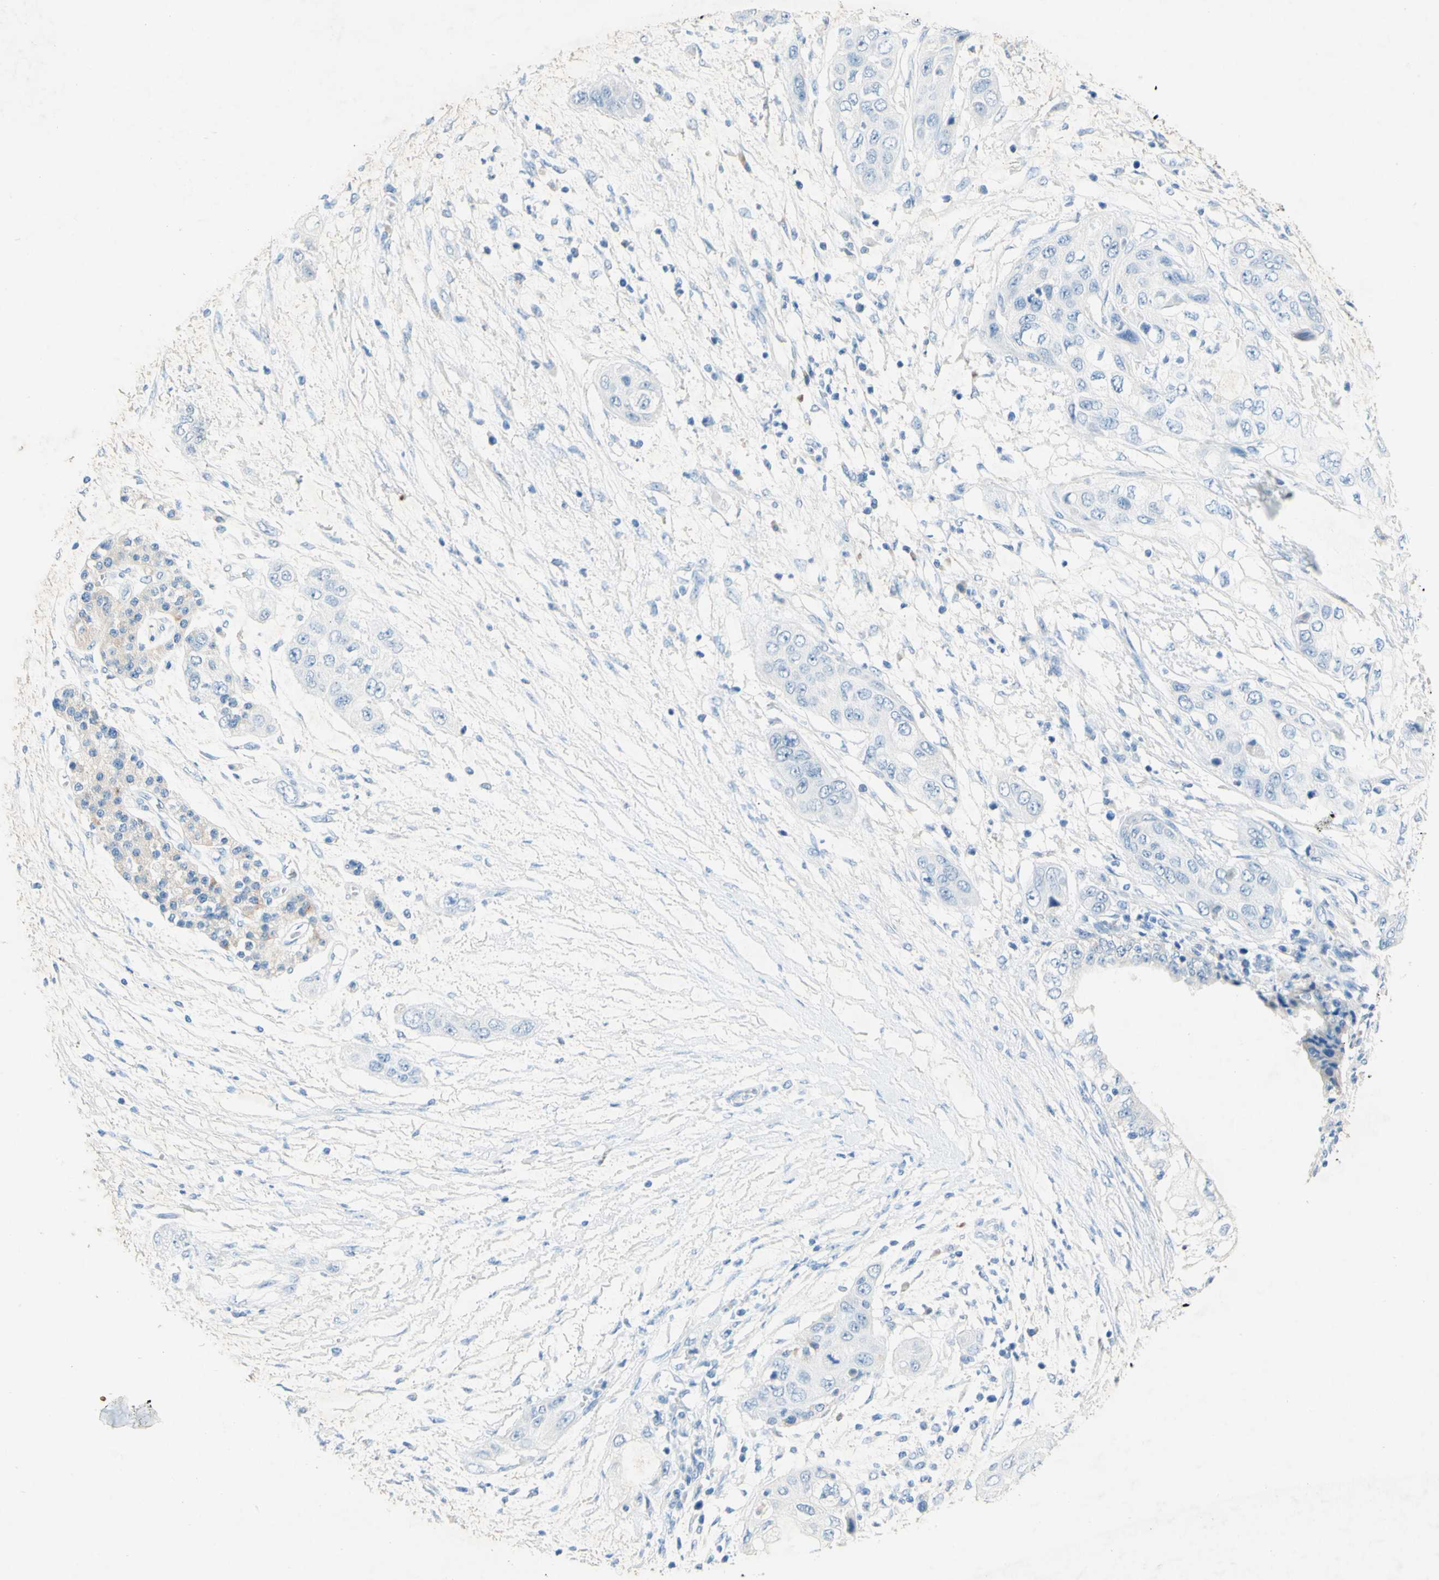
{"staining": {"intensity": "negative", "quantity": "none", "location": "none"}, "tissue": "pancreatic cancer", "cell_type": "Tumor cells", "image_type": "cancer", "snomed": [{"axis": "morphology", "description": "Adenocarcinoma, NOS"}, {"axis": "topography", "description": "Pancreas"}], "caption": "Immunohistochemistry micrograph of human pancreatic cancer stained for a protein (brown), which reveals no staining in tumor cells.", "gene": "ACADL", "patient": {"sex": "female", "age": 70}}